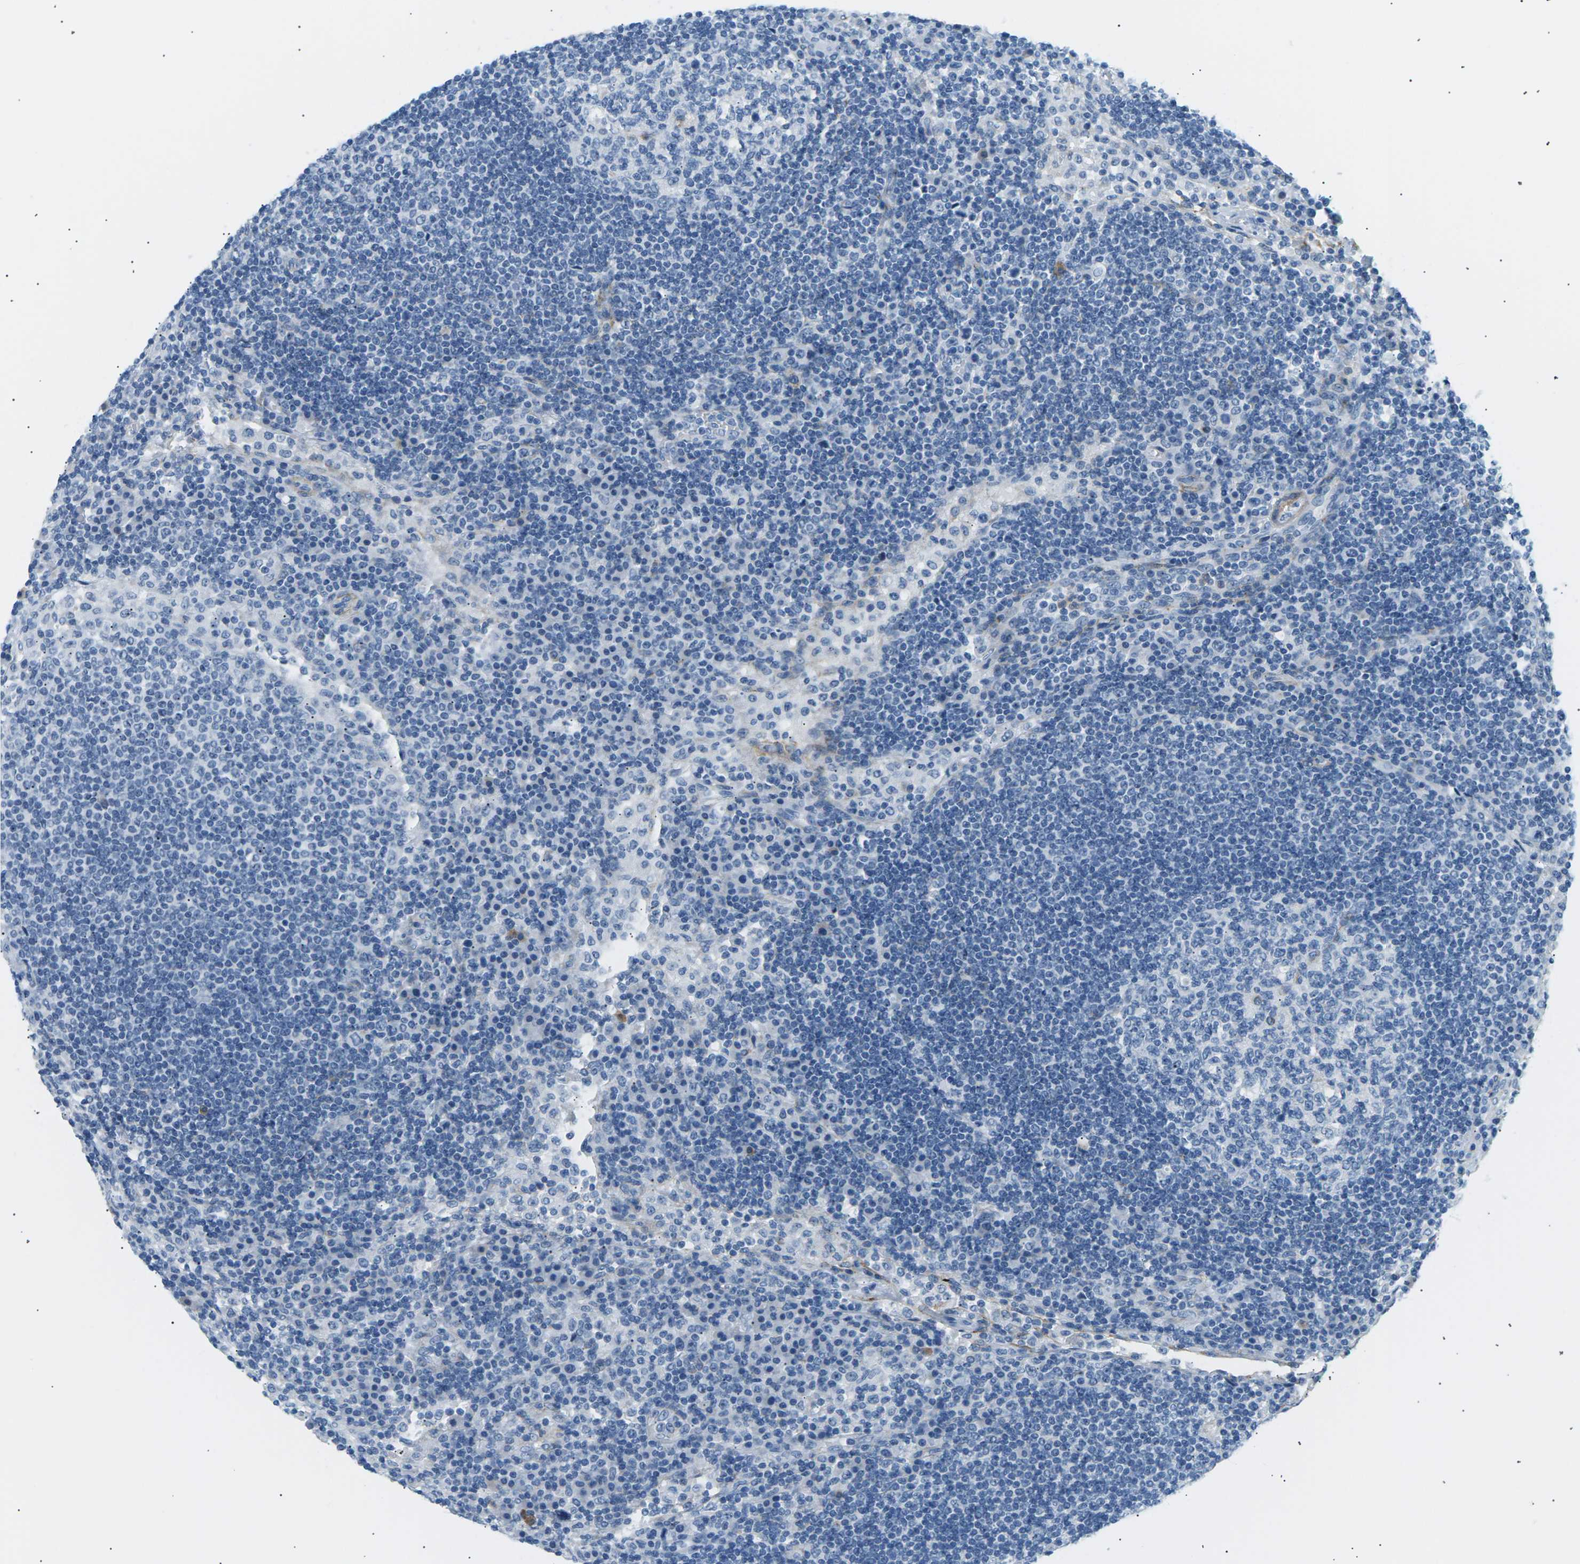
{"staining": {"intensity": "negative", "quantity": "none", "location": "none"}, "tissue": "lymph node", "cell_type": "Germinal center cells", "image_type": "normal", "snomed": [{"axis": "morphology", "description": "Normal tissue, NOS"}, {"axis": "topography", "description": "Lymph node"}], "caption": "IHC histopathology image of benign lymph node: human lymph node stained with DAB shows no significant protein staining in germinal center cells. Brightfield microscopy of IHC stained with DAB (3,3'-diaminobenzidine) (brown) and hematoxylin (blue), captured at high magnification.", "gene": "SEPTIN5", "patient": {"sex": "female", "age": 53}}